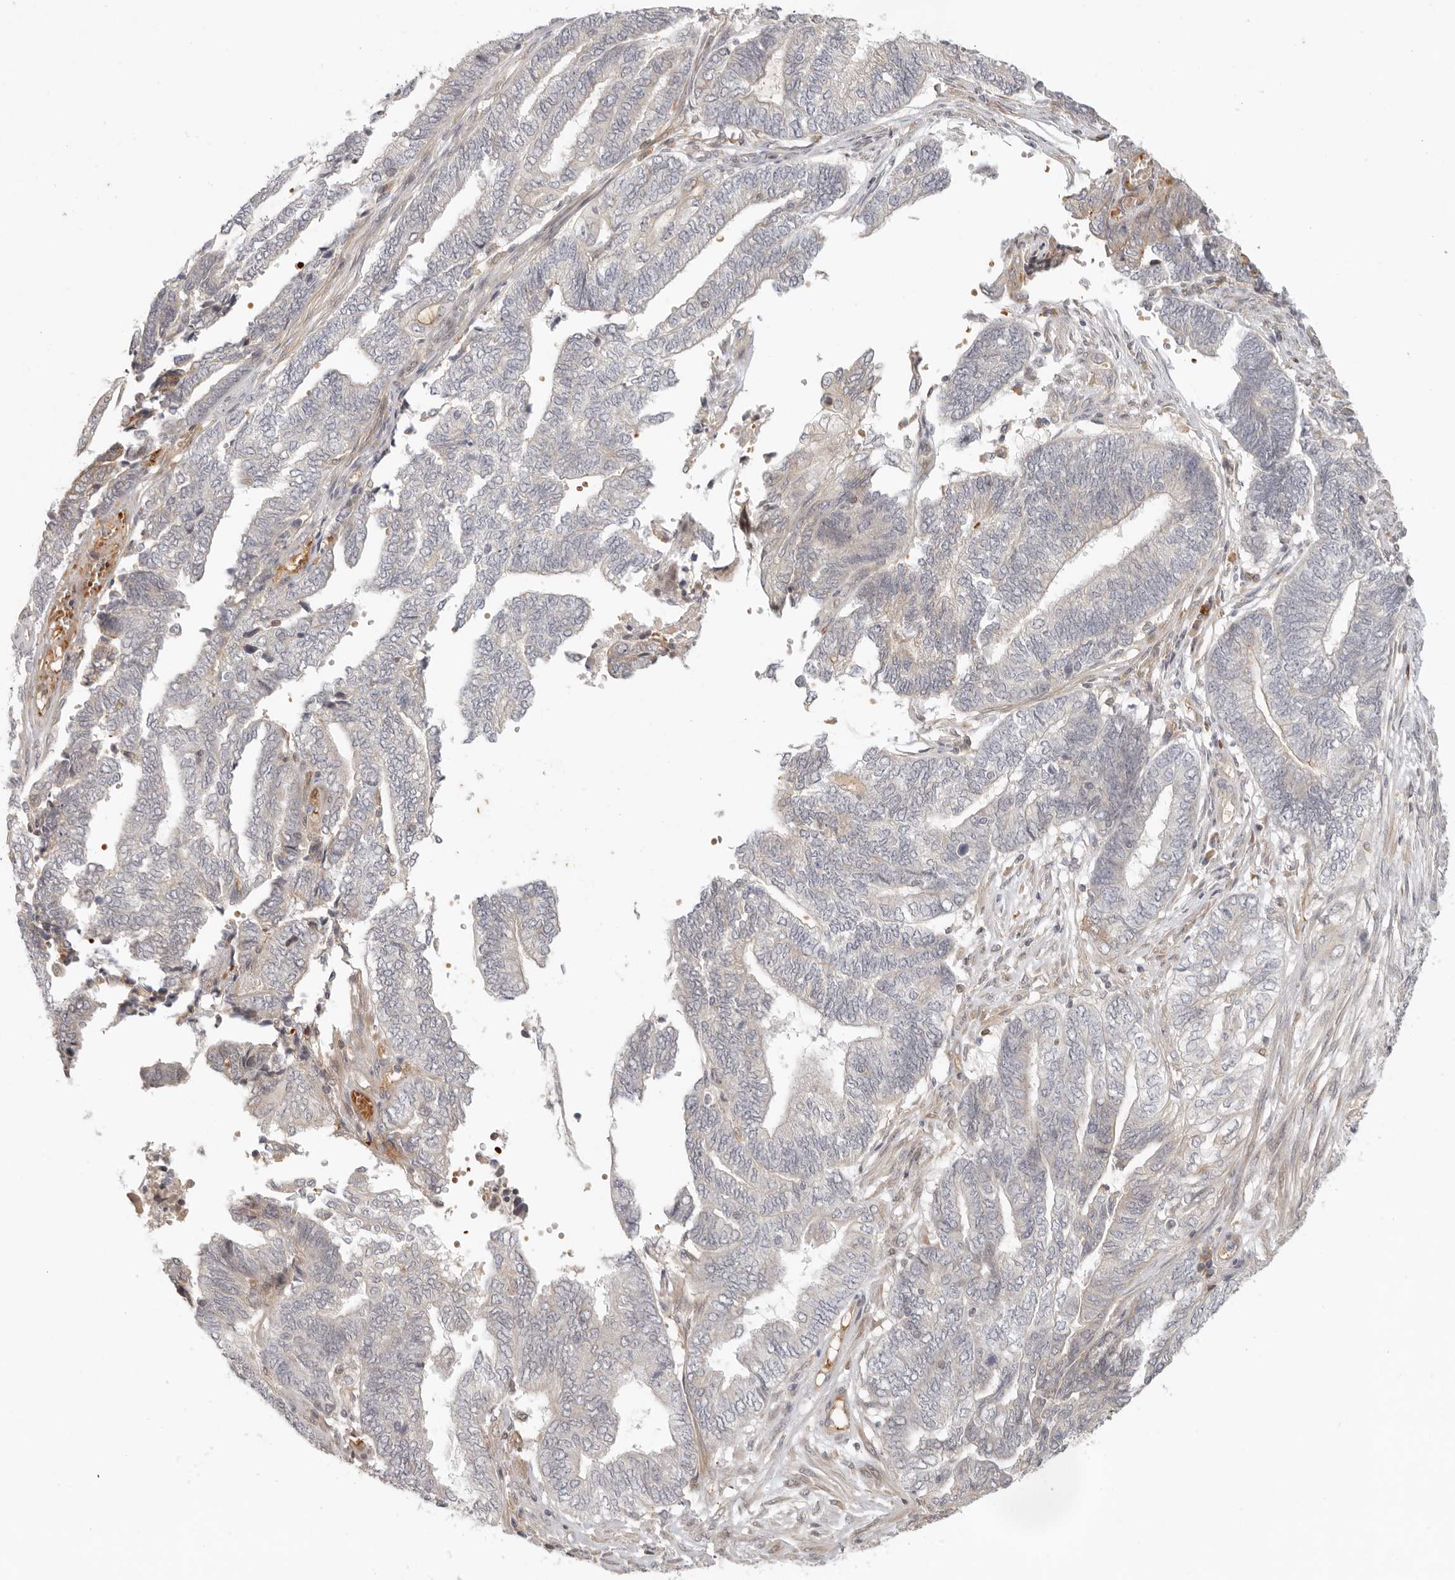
{"staining": {"intensity": "negative", "quantity": "none", "location": "none"}, "tissue": "endometrial cancer", "cell_type": "Tumor cells", "image_type": "cancer", "snomed": [{"axis": "morphology", "description": "Adenocarcinoma, NOS"}, {"axis": "topography", "description": "Uterus"}, {"axis": "topography", "description": "Endometrium"}], "caption": "Tumor cells are negative for brown protein staining in endometrial cancer.", "gene": "AHDC1", "patient": {"sex": "female", "age": 70}}